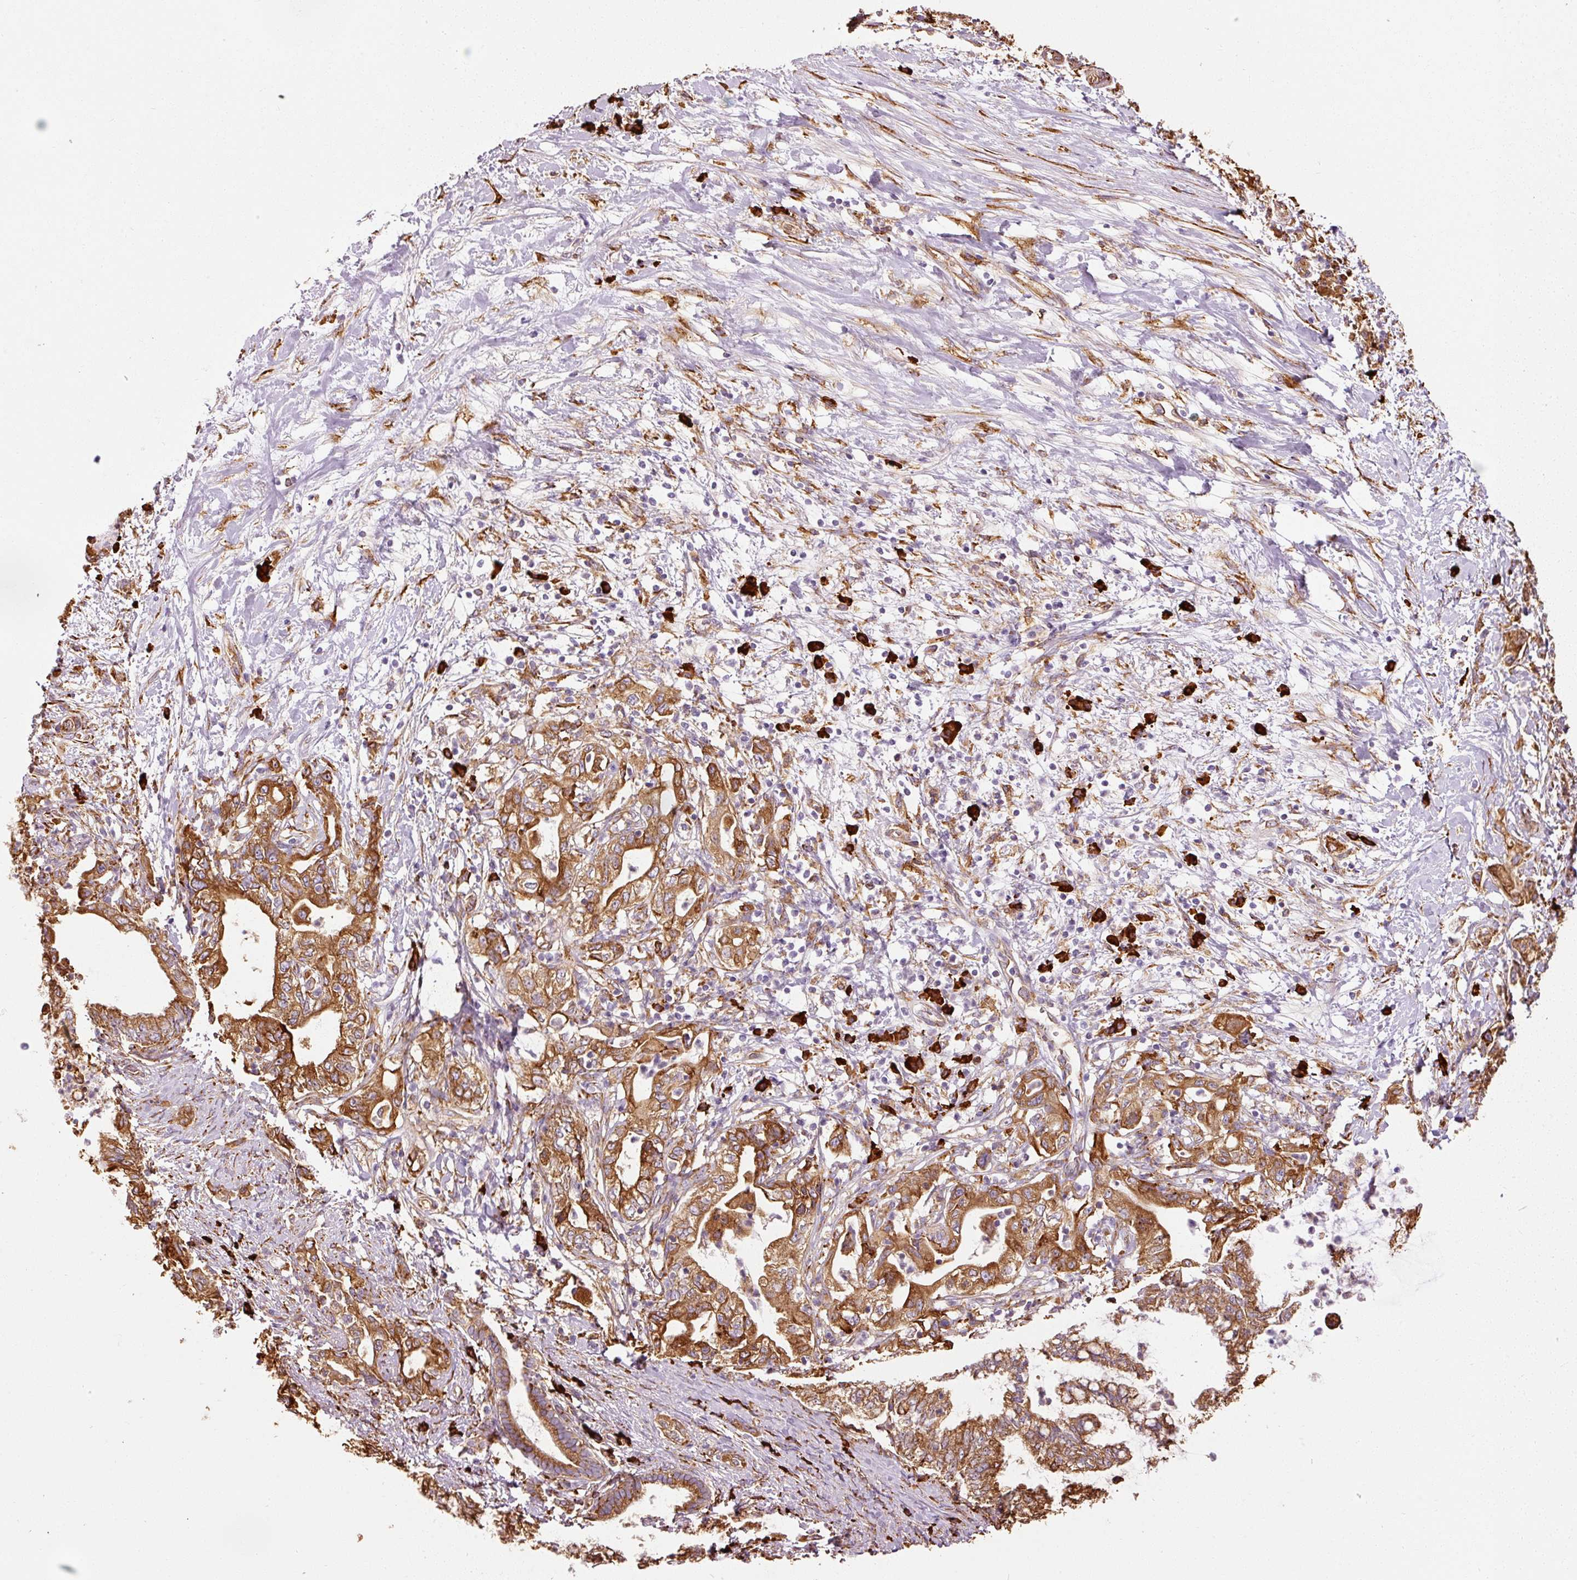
{"staining": {"intensity": "strong", "quantity": ">75%", "location": "cytoplasmic/membranous"}, "tissue": "pancreatic cancer", "cell_type": "Tumor cells", "image_type": "cancer", "snomed": [{"axis": "morphology", "description": "Adenocarcinoma, NOS"}, {"axis": "topography", "description": "Pancreas"}], "caption": "Pancreatic adenocarcinoma was stained to show a protein in brown. There is high levels of strong cytoplasmic/membranous positivity in about >75% of tumor cells. (DAB = brown stain, brightfield microscopy at high magnification).", "gene": "KLC1", "patient": {"sex": "female", "age": 73}}